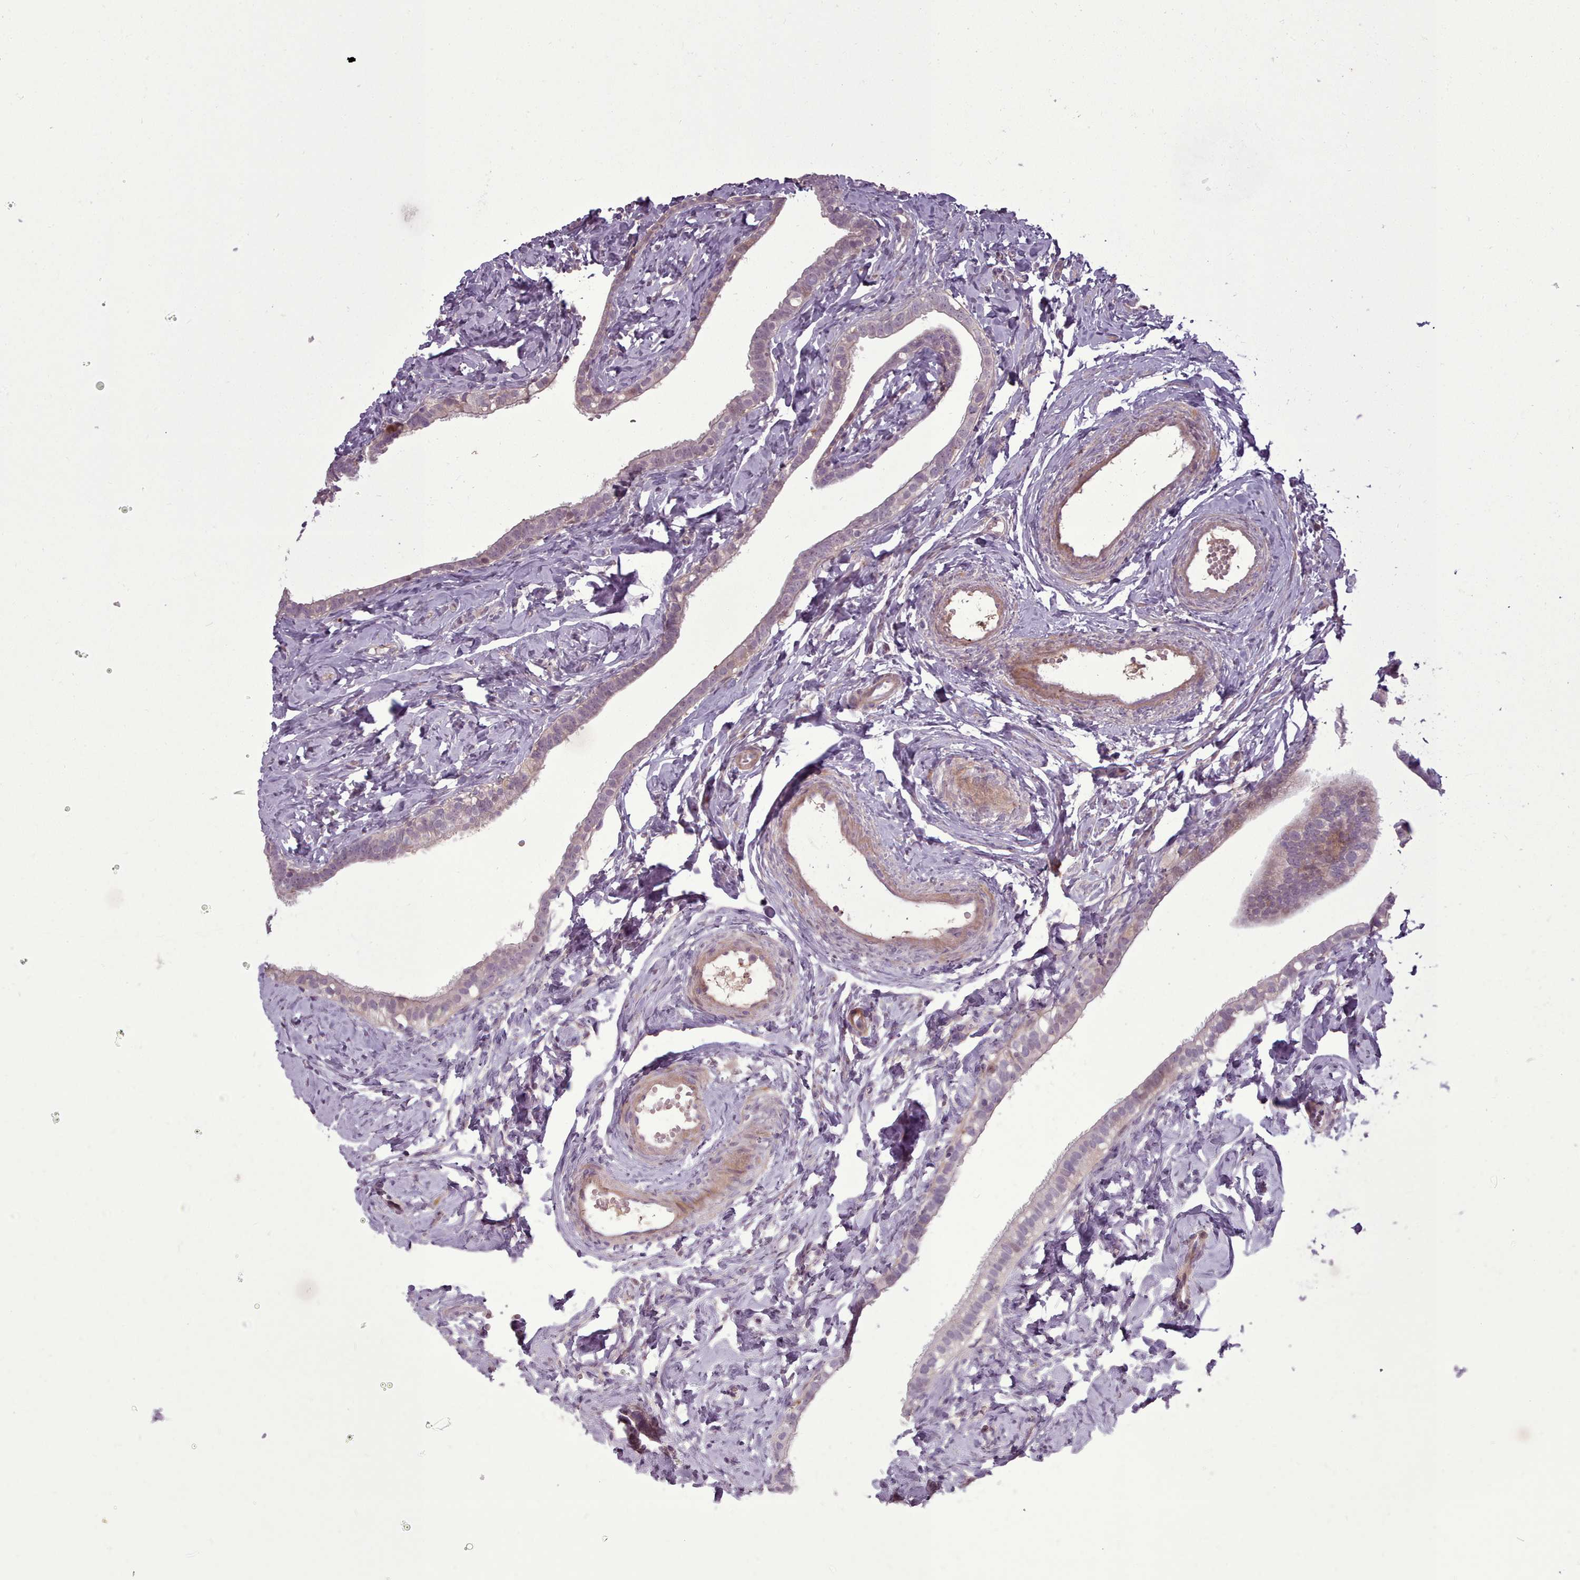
{"staining": {"intensity": "negative", "quantity": "none", "location": "none"}, "tissue": "fallopian tube", "cell_type": "Glandular cells", "image_type": "normal", "snomed": [{"axis": "morphology", "description": "Normal tissue, NOS"}, {"axis": "topography", "description": "Fallopian tube"}], "caption": "Immunohistochemistry (IHC) histopathology image of unremarkable fallopian tube stained for a protein (brown), which shows no positivity in glandular cells. The staining was performed using DAB to visualize the protein expression in brown, while the nuclei were stained in blue with hematoxylin (Magnification: 20x).", "gene": "LEFTY1", "patient": {"sex": "female", "age": 66}}